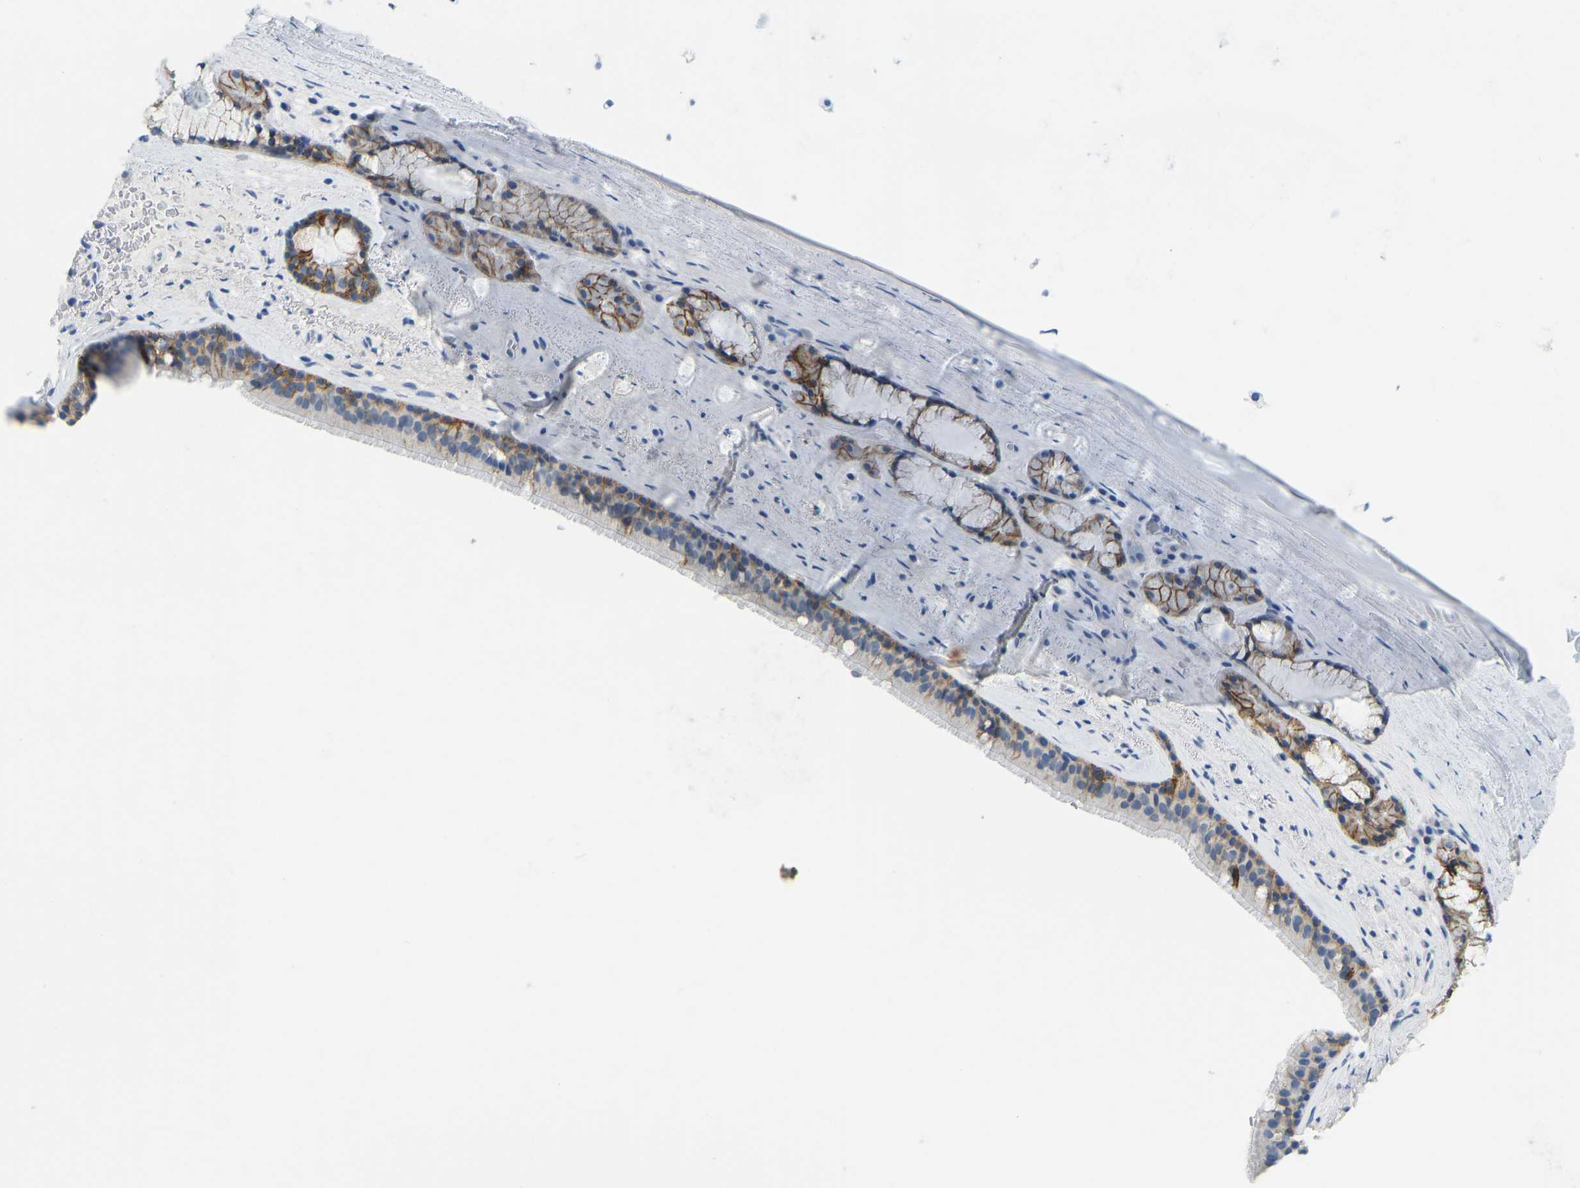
{"staining": {"intensity": "moderate", "quantity": ">75%", "location": "cytoplasmic/membranous"}, "tissue": "bronchus", "cell_type": "Respiratory epithelial cells", "image_type": "normal", "snomed": [{"axis": "morphology", "description": "Normal tissue, NOS"}, {"axis": "topography", "description": "Cartilage tissue"}], "caption": "The image displays a brown stain indicating the presence of a protein in the cytoplasmic/membranous of respiratory epithelial cells in bronchus. Using DAB (brown) and hematoxylin (blue) stains, captured at high magnification using brightfield microscopy.", "gene": "ATP1A1", "patient": {"sex": "female", "age": 63}}